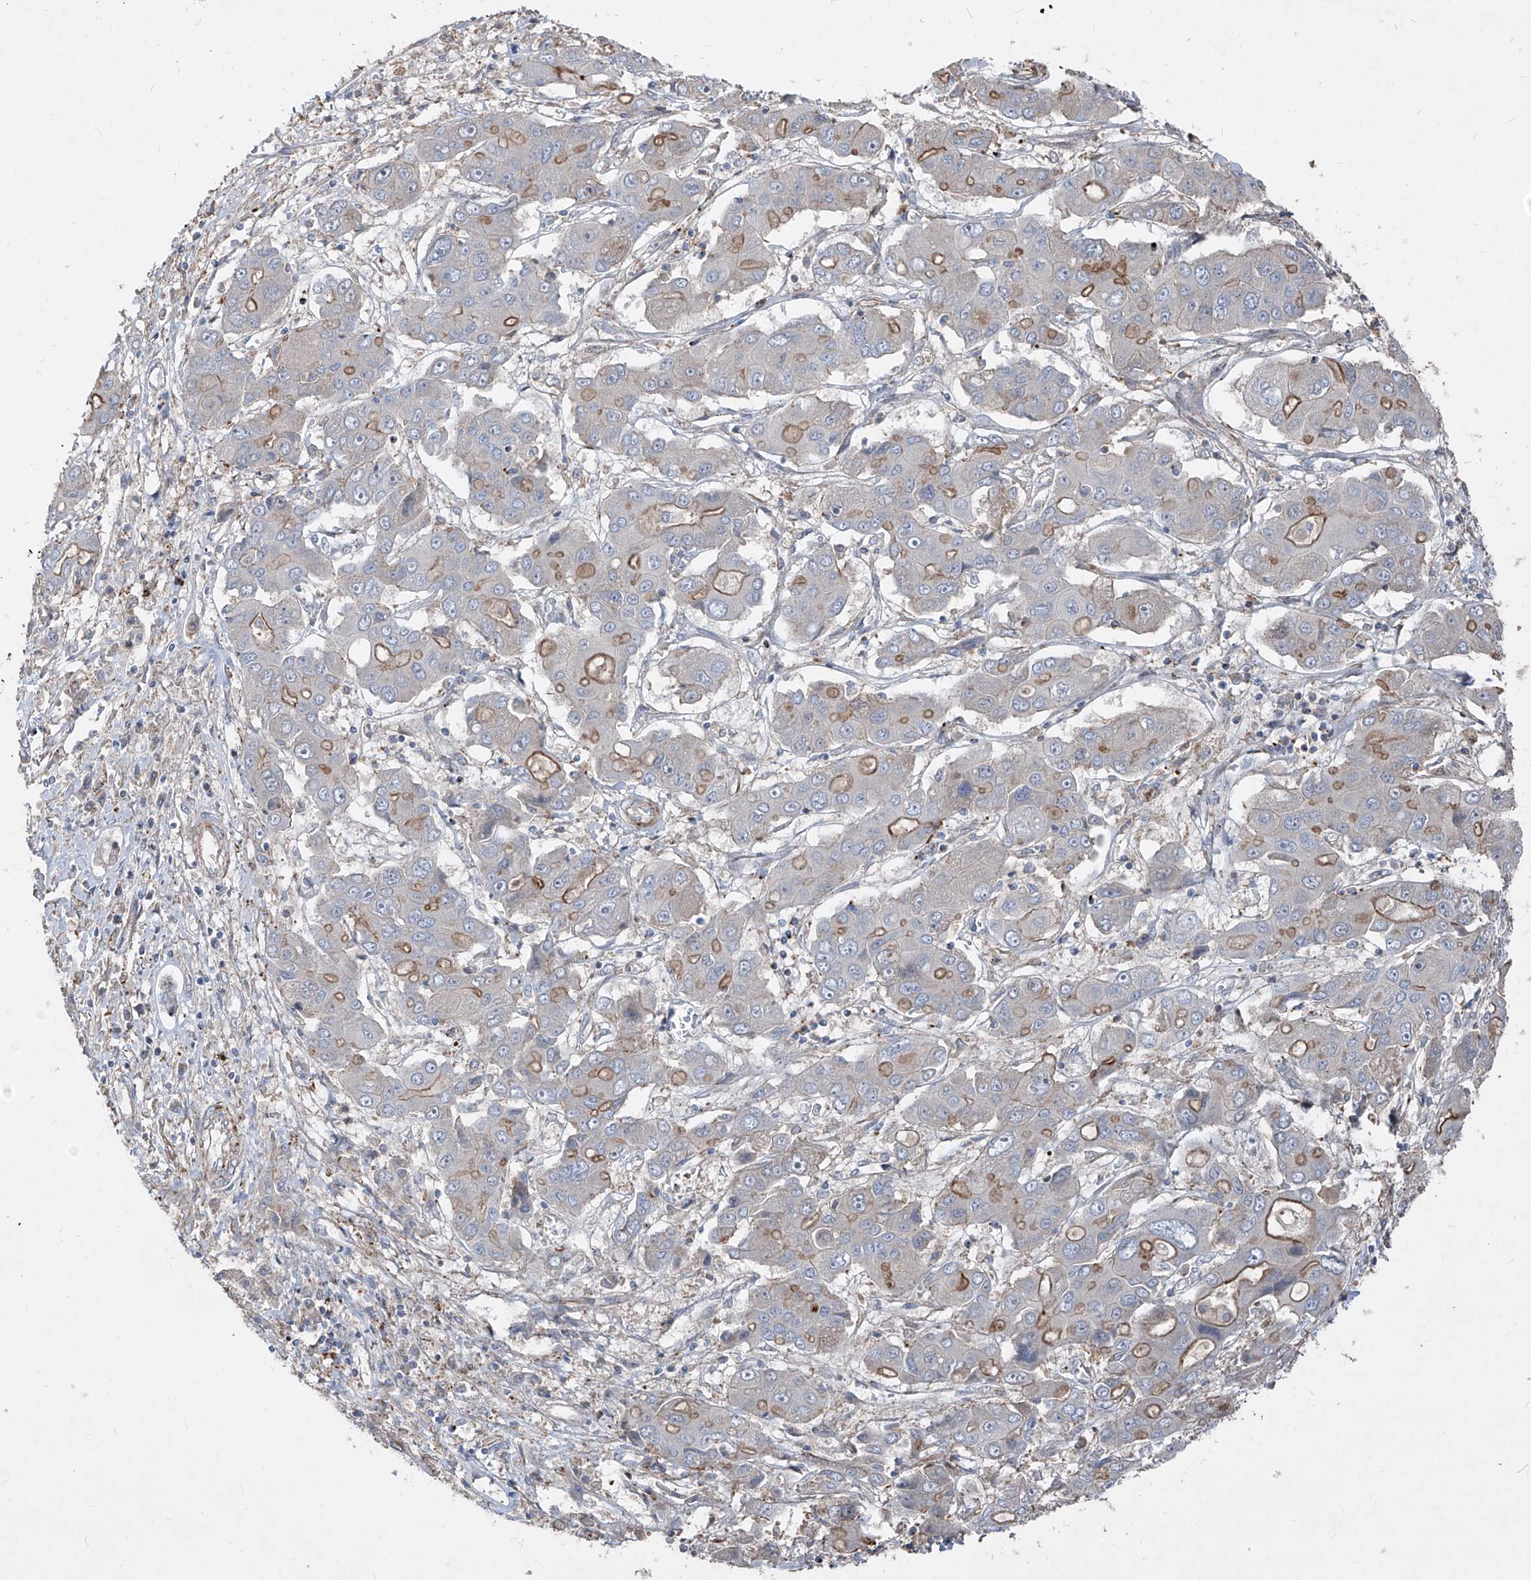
{"staining": {"intensity": "moderate", "quantity": "<25%", "location": "cytoplasmic/membranous"}, "tissue": "liver cancer", "cell_type": "Tumor cells", "image_type": "cancer", "snomed": [{"axis": "morphology", "description": "Cholangiocarcinoma"}, {"axis": "topography", "description": "Liver"}], "caption": "Tumor cells demonstrate low levels of moderate cytoplasmic/membranous positivity in approximately <25% of cells in liver cancer.", "gene": "UFD1", "patient": {"sex": "male", "age": 67}}